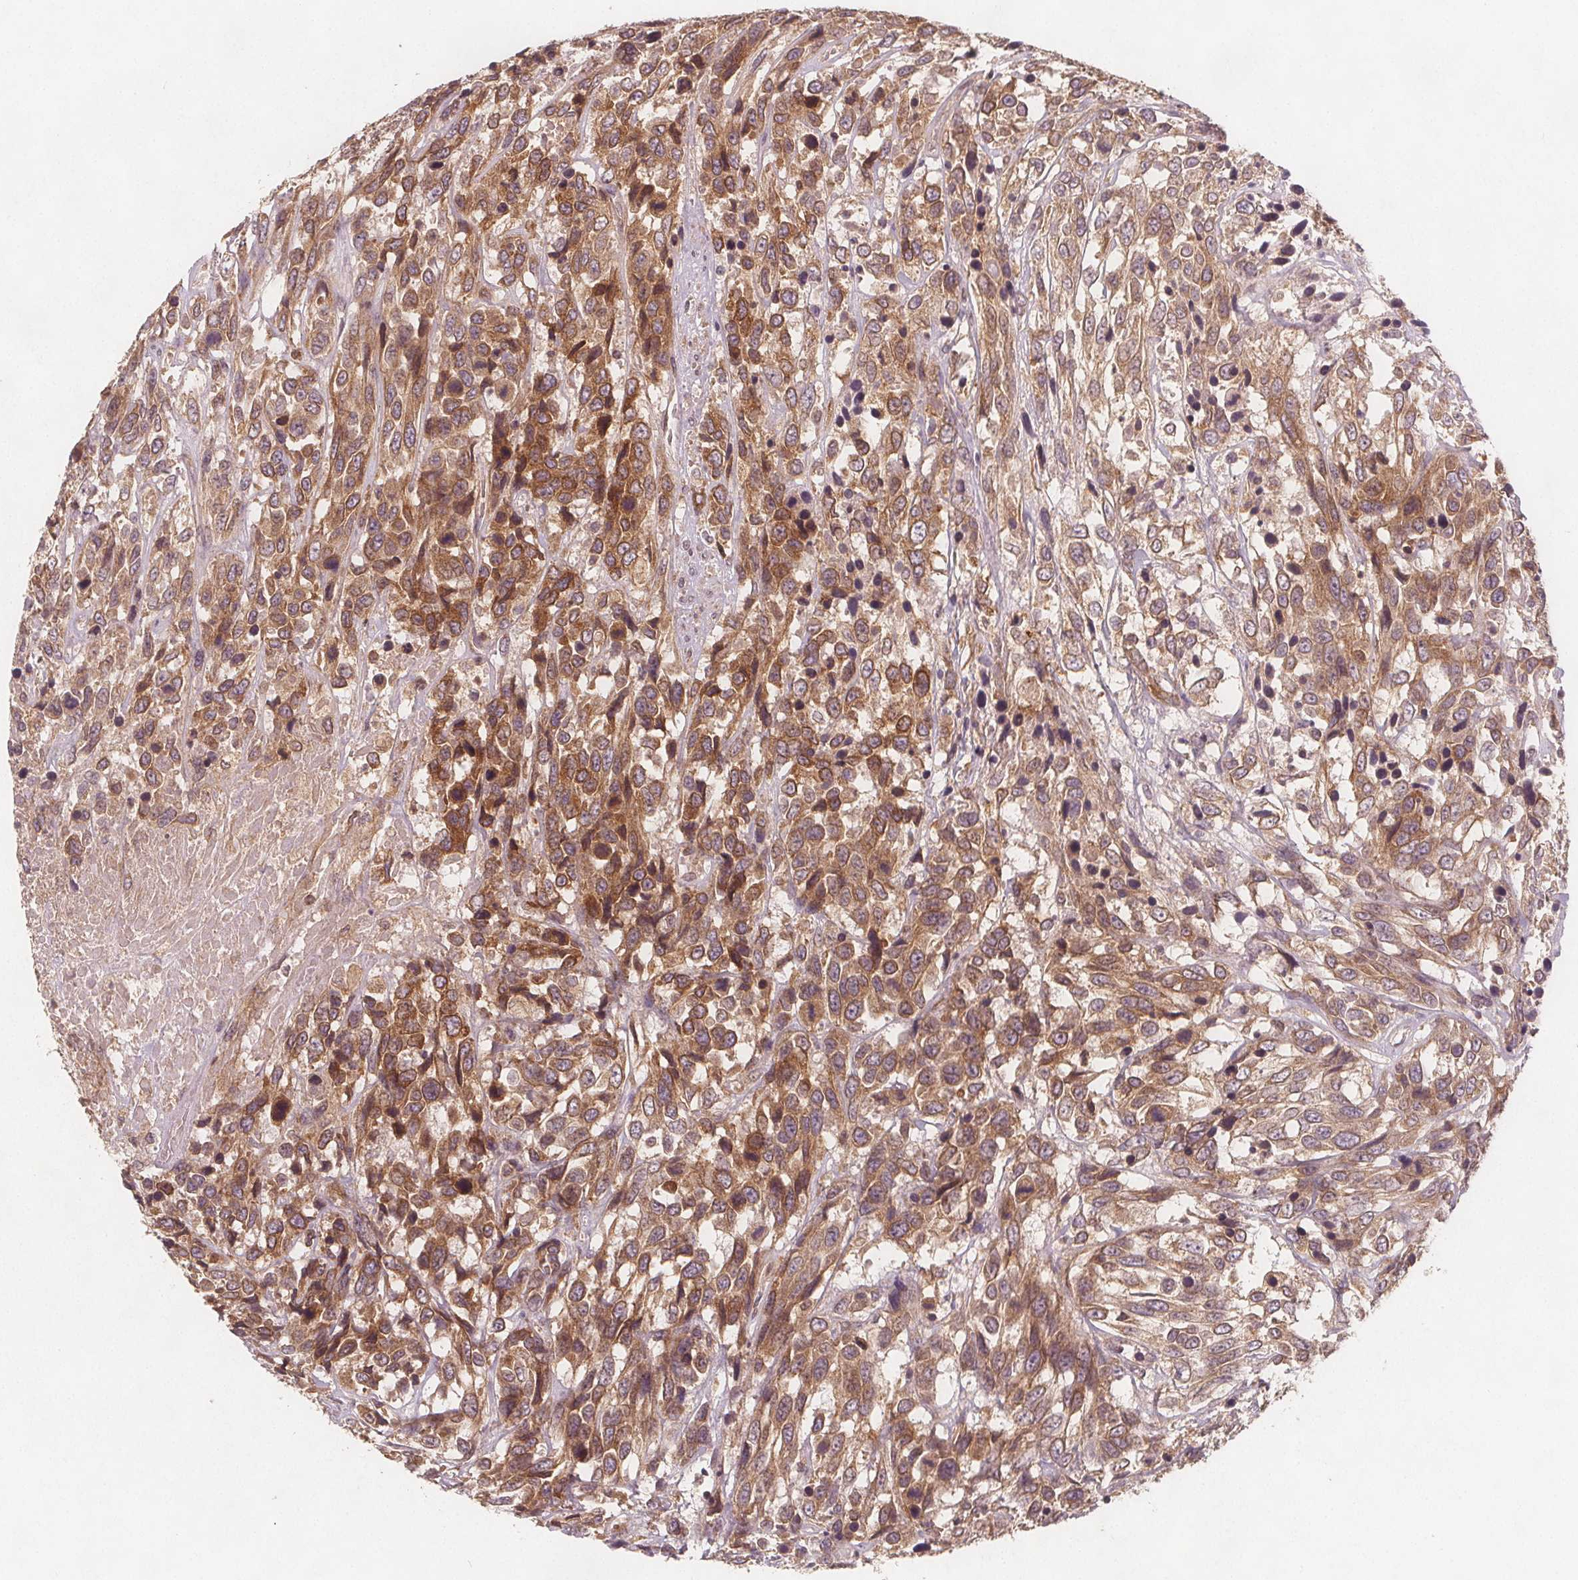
{"staining": {"intensity": "moderate", "quantity": ">75%", "location": "cytoplasmic/membranous"}, "tissue": "urothelial cancer", "cell_type": "Tumor cells", "image_type": "cancer", "snomed": [{"axis": "morphology", "description": "Urothelial carcinoma, High grade"}, {"axis": "topography", "description": "Urinary bladder"}], "caption": "Immunohistochemical staining of human high-grade urothelial carcinoma exhibits medium levels of moderate cytoplasmic/membranous protein expression in approximately >75% of tumor cells.", "gene": "NCSTN", "patient": {"sex": "female", "age": 70}}